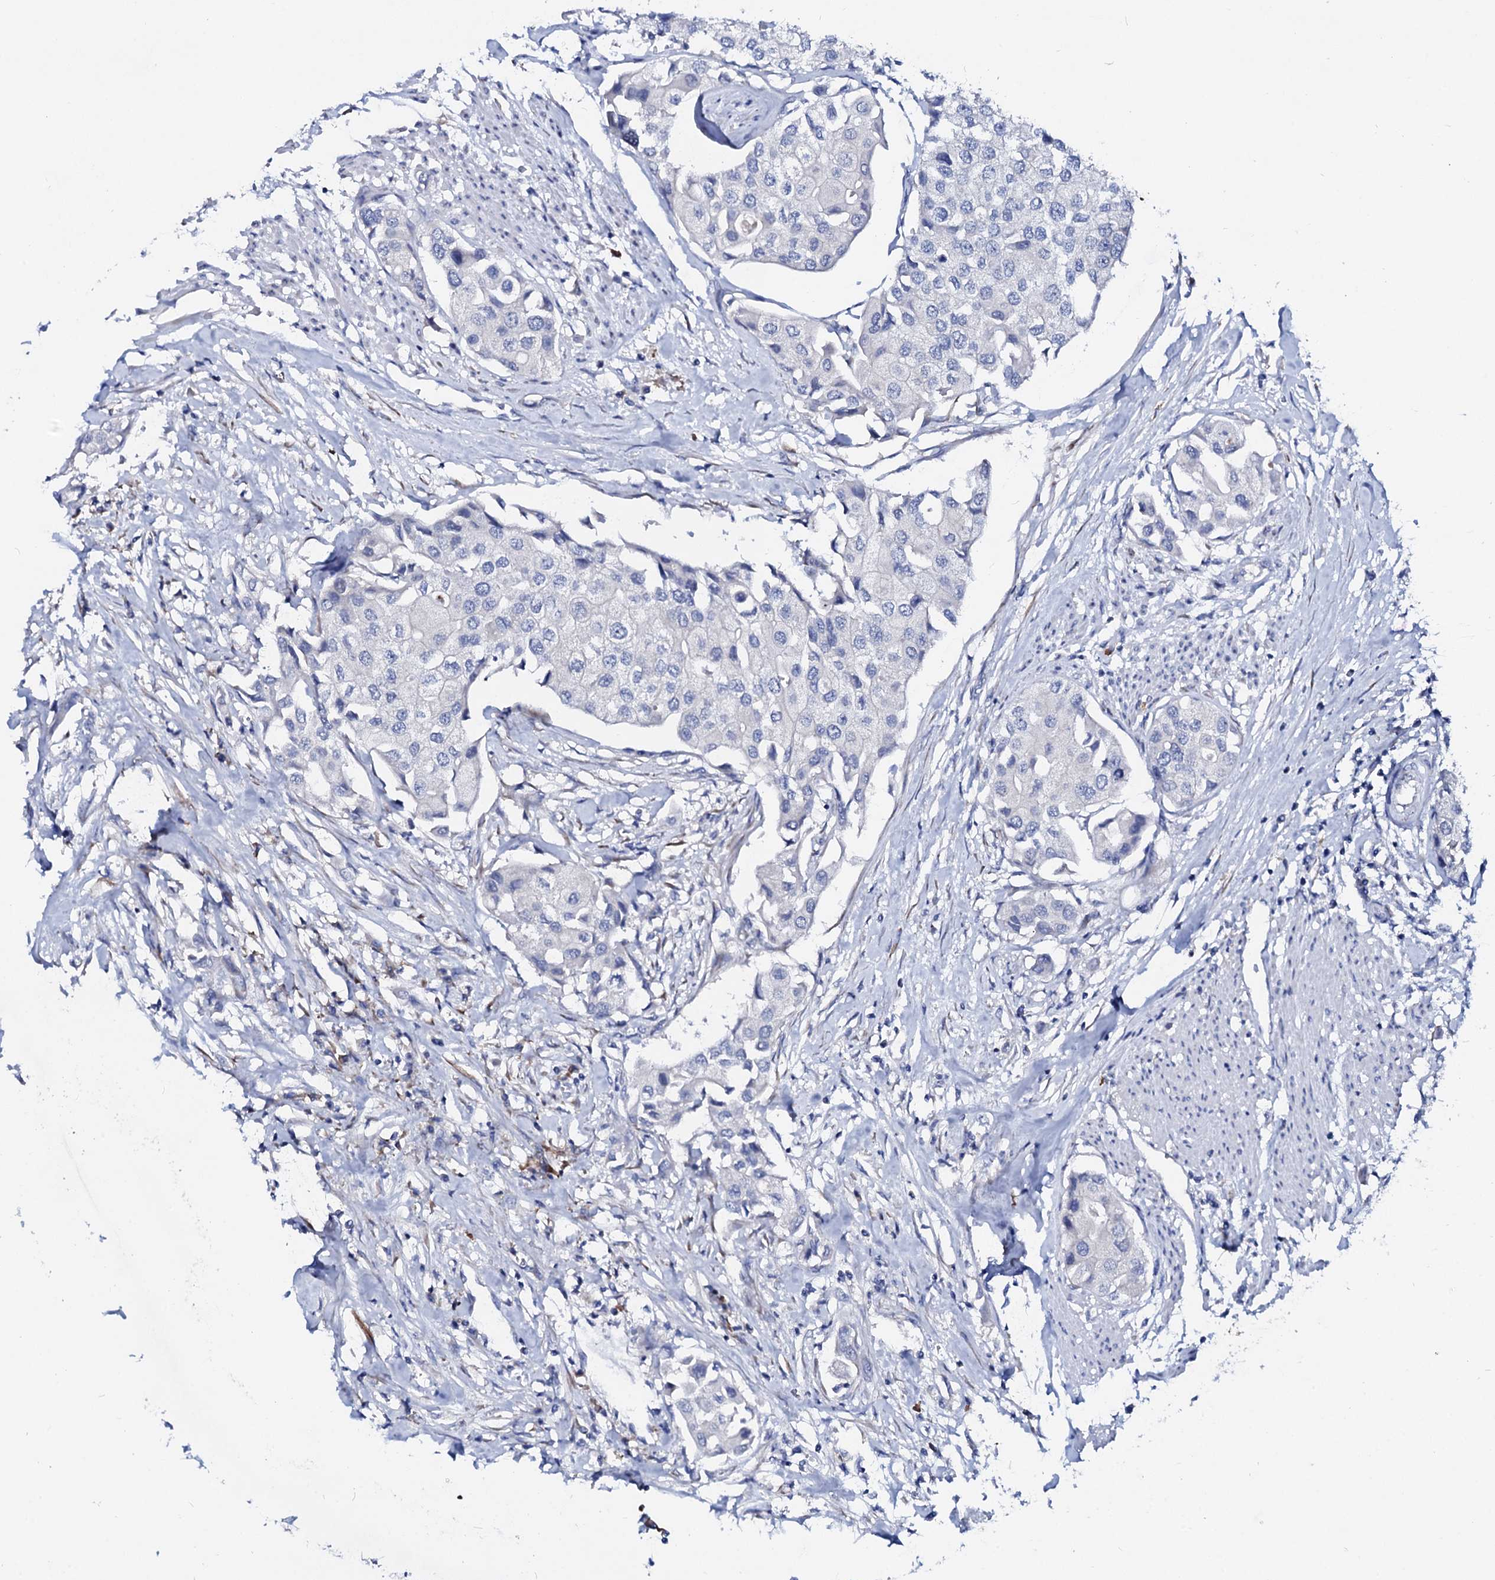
{"staining": {"intensity": "negative", "quantity": "none", "location": "none"}, "tissue": "urothelial cancer", "cell_type": "Tumor cells", "image_type": "cancer", "snomed": [{"axis": "morphology", "description": "Urothelial carcinoma, High grade"}, {"axis": "topography", "description": "Urinary bladder"}], "caption": "High-grade urothelial carcinoma was stained to show a protein in brown. There is no significant expression in tumor cells.", "gene": "BTBD16", "patient": {"sex": "male", "age": 64}}